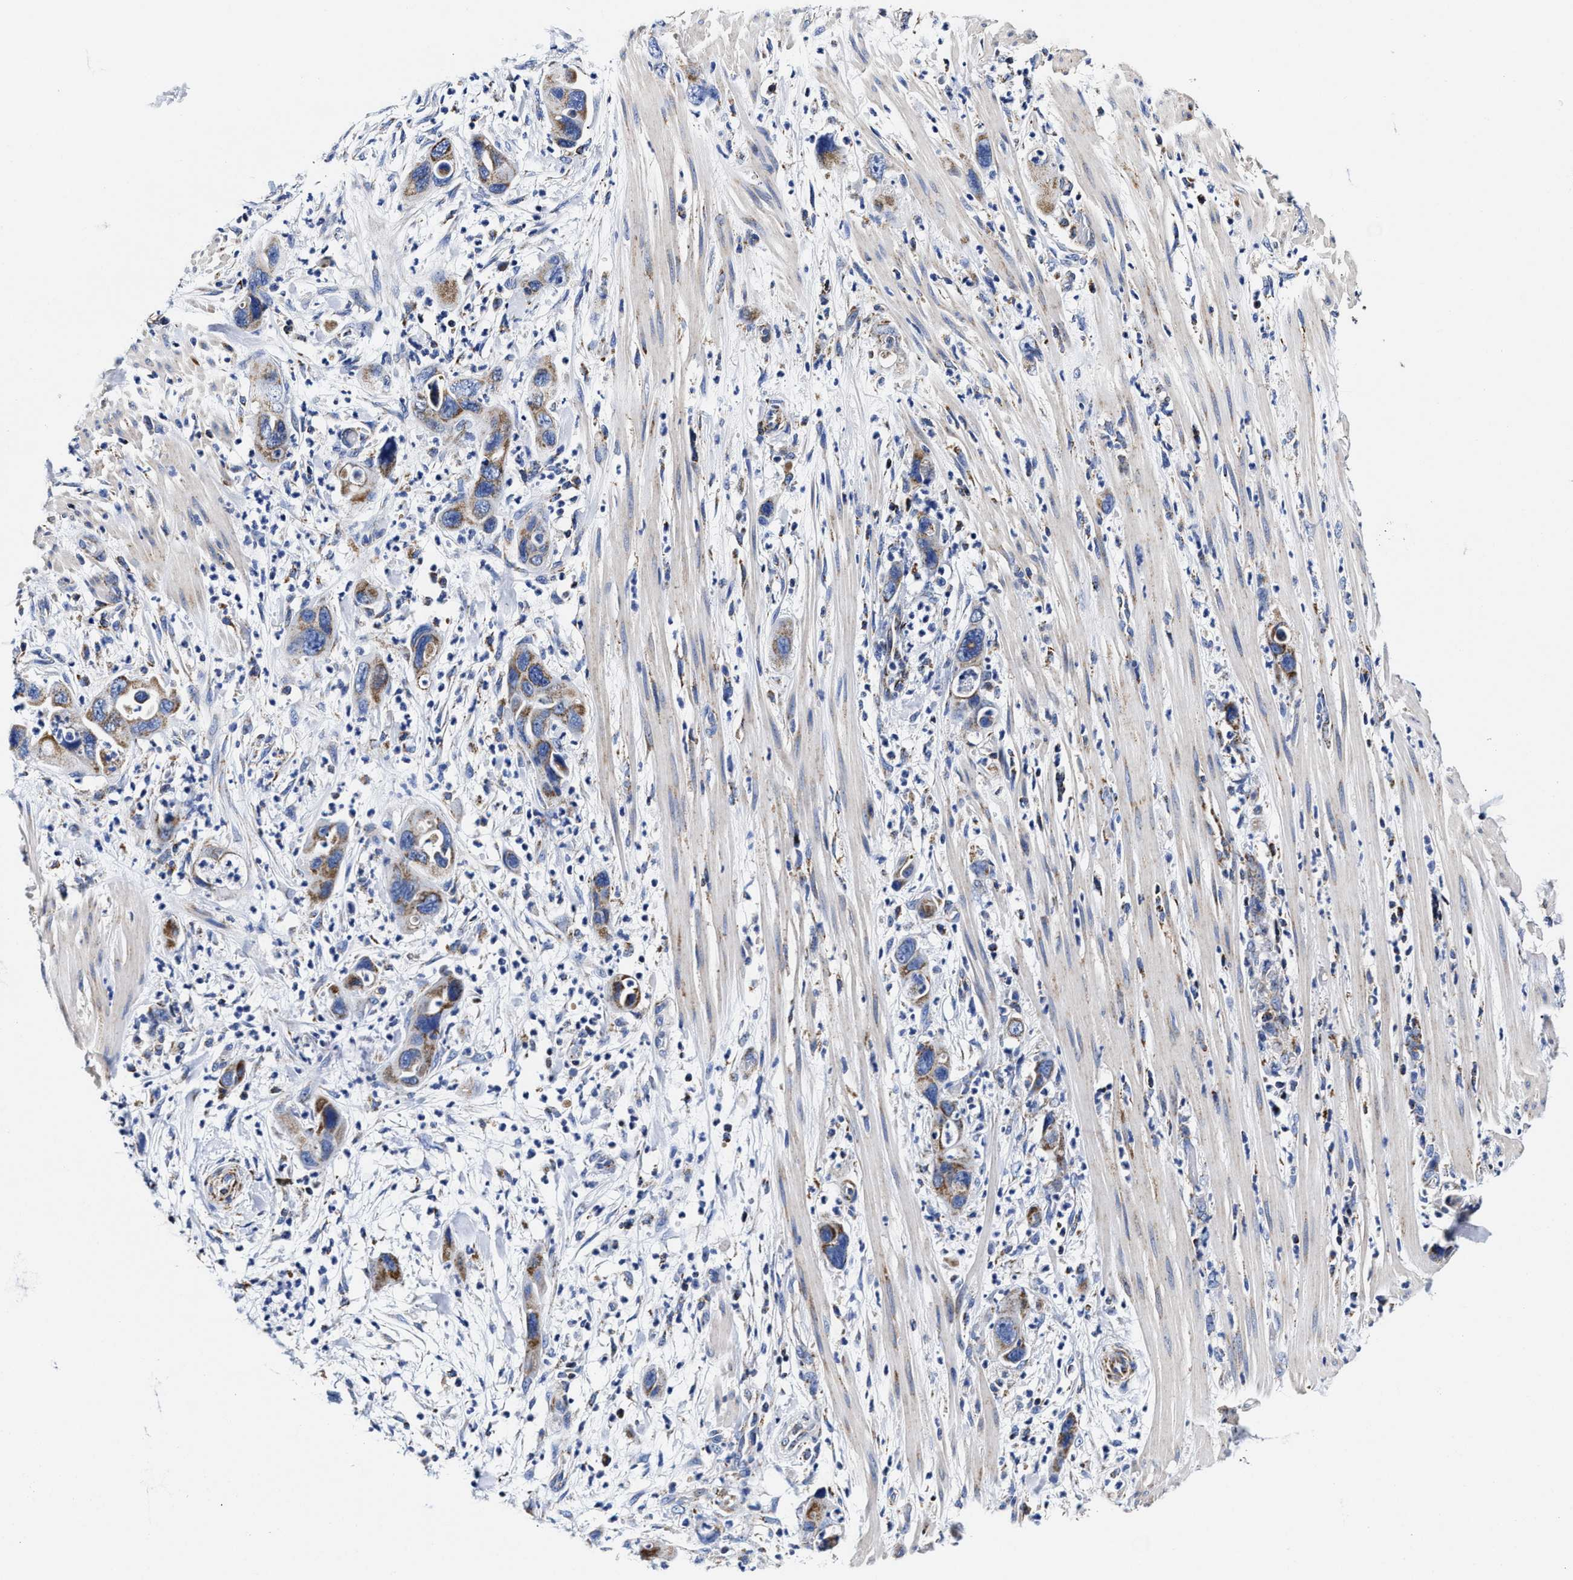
{"staining": {"intensity": "moderate", "quantity": ">75%", "location": "cytoplasmic/membranous"}, "tissue": "pancreatic cancer", "cell_type": "Tumor cells", "image_type": "cancer", "snomed": [{"axis": "morphology", "description": "Adenocarcinoma, NOS"}, {"axis": "topography", "description": "Pancreas"}], "caption": "Pancreatic cancer stained with a protein marker displays moderate staining in tumor cells.", "gene": "HINT2", "patient": {"sex": "female", "age": 71}}